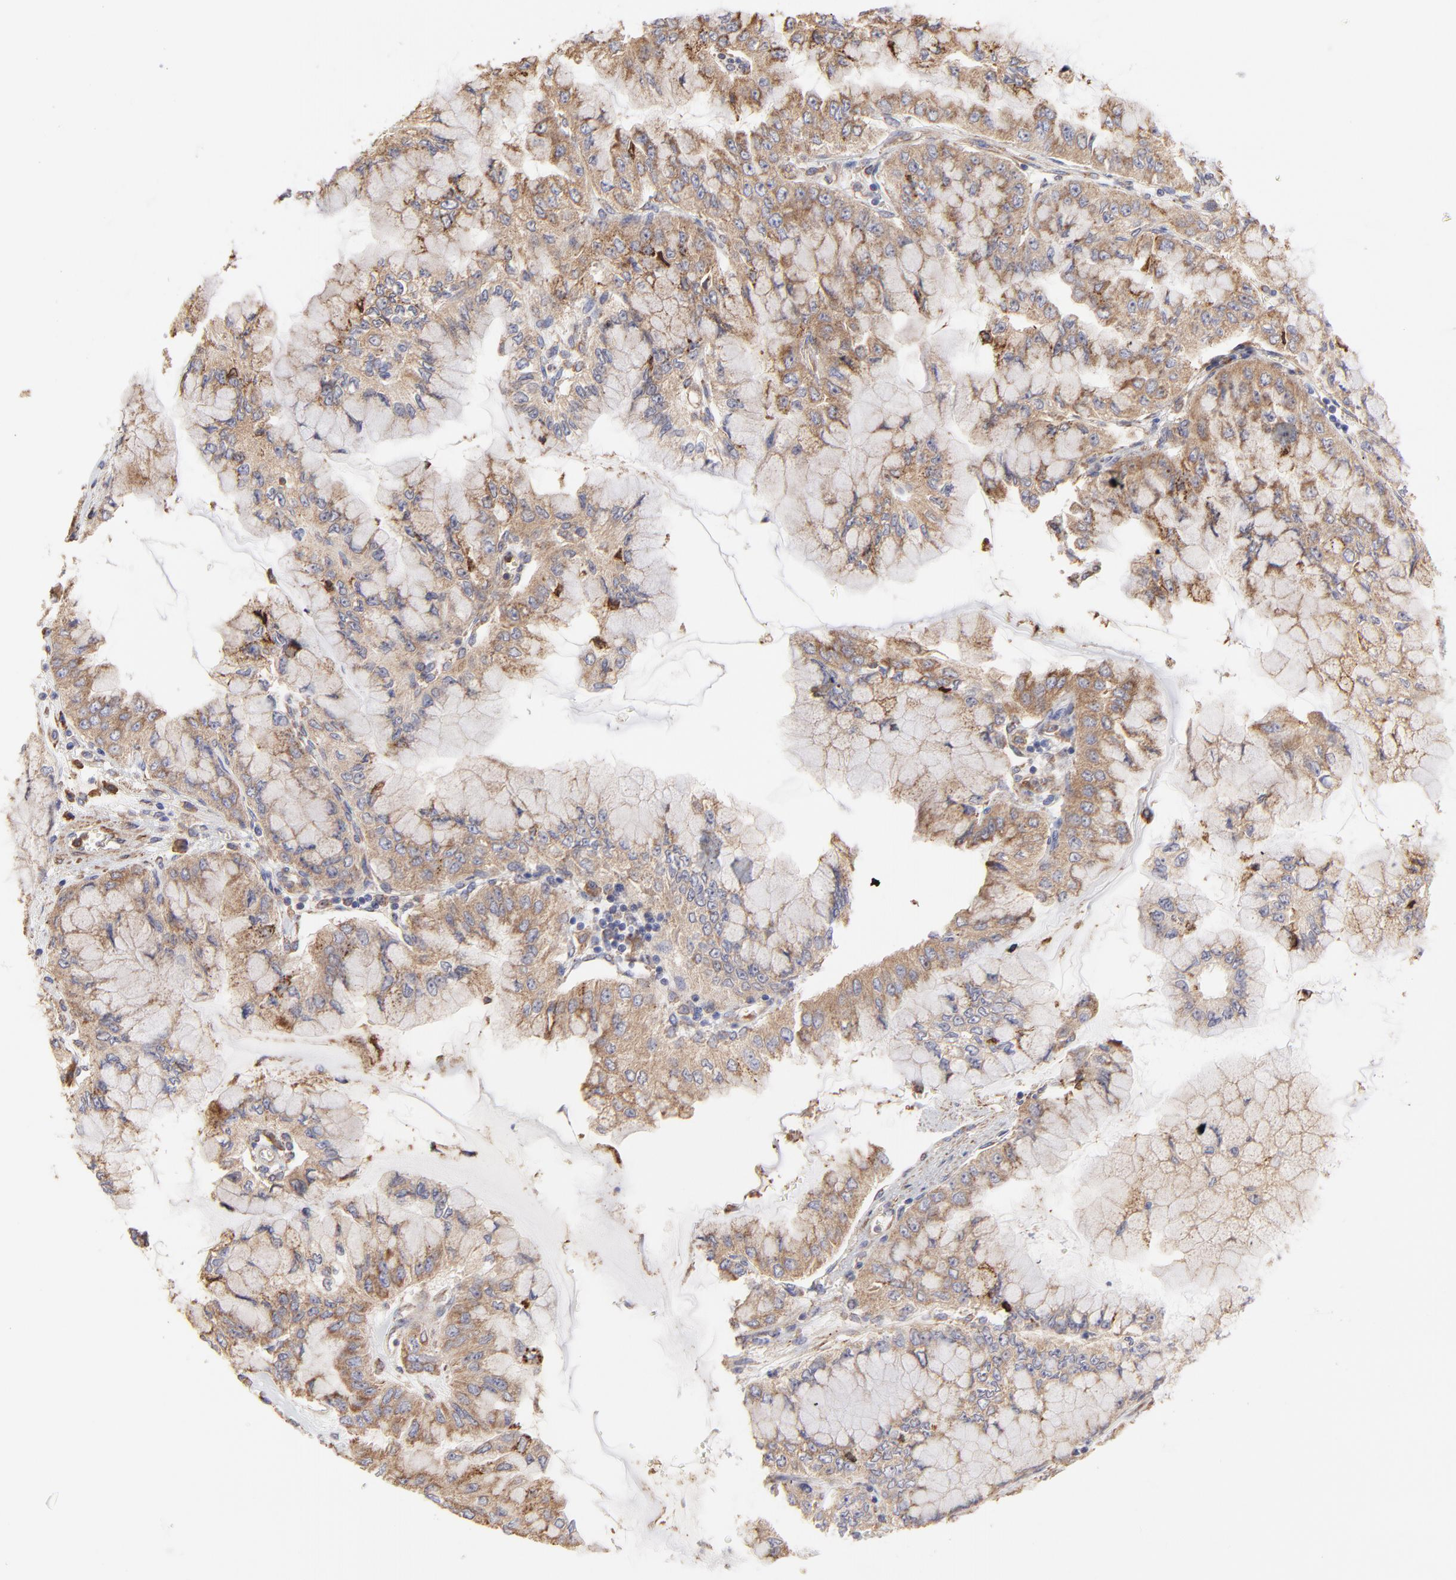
{"staining": {"intensity": "moderate", "quantity": ">75%", "location": "cytoplasmic/membranous"}, "tissue": "liver cancer", "cell_type": "Tumor cells", "image_type": "cancer", "snomed": [{"axis": "morphology", "description": "Cholangiocarcinoma"}, {"axis": "topography", "description": "Liver"}], "caption": "About >75% of tumor cells in cholangiocarcinoma (liver) show moderate cytoplasmic/membranous protein positivity as visualized by brown immunohistochemical staining.", "gene": "PFKM", "patient": {"sex": "female", "age": 79}}